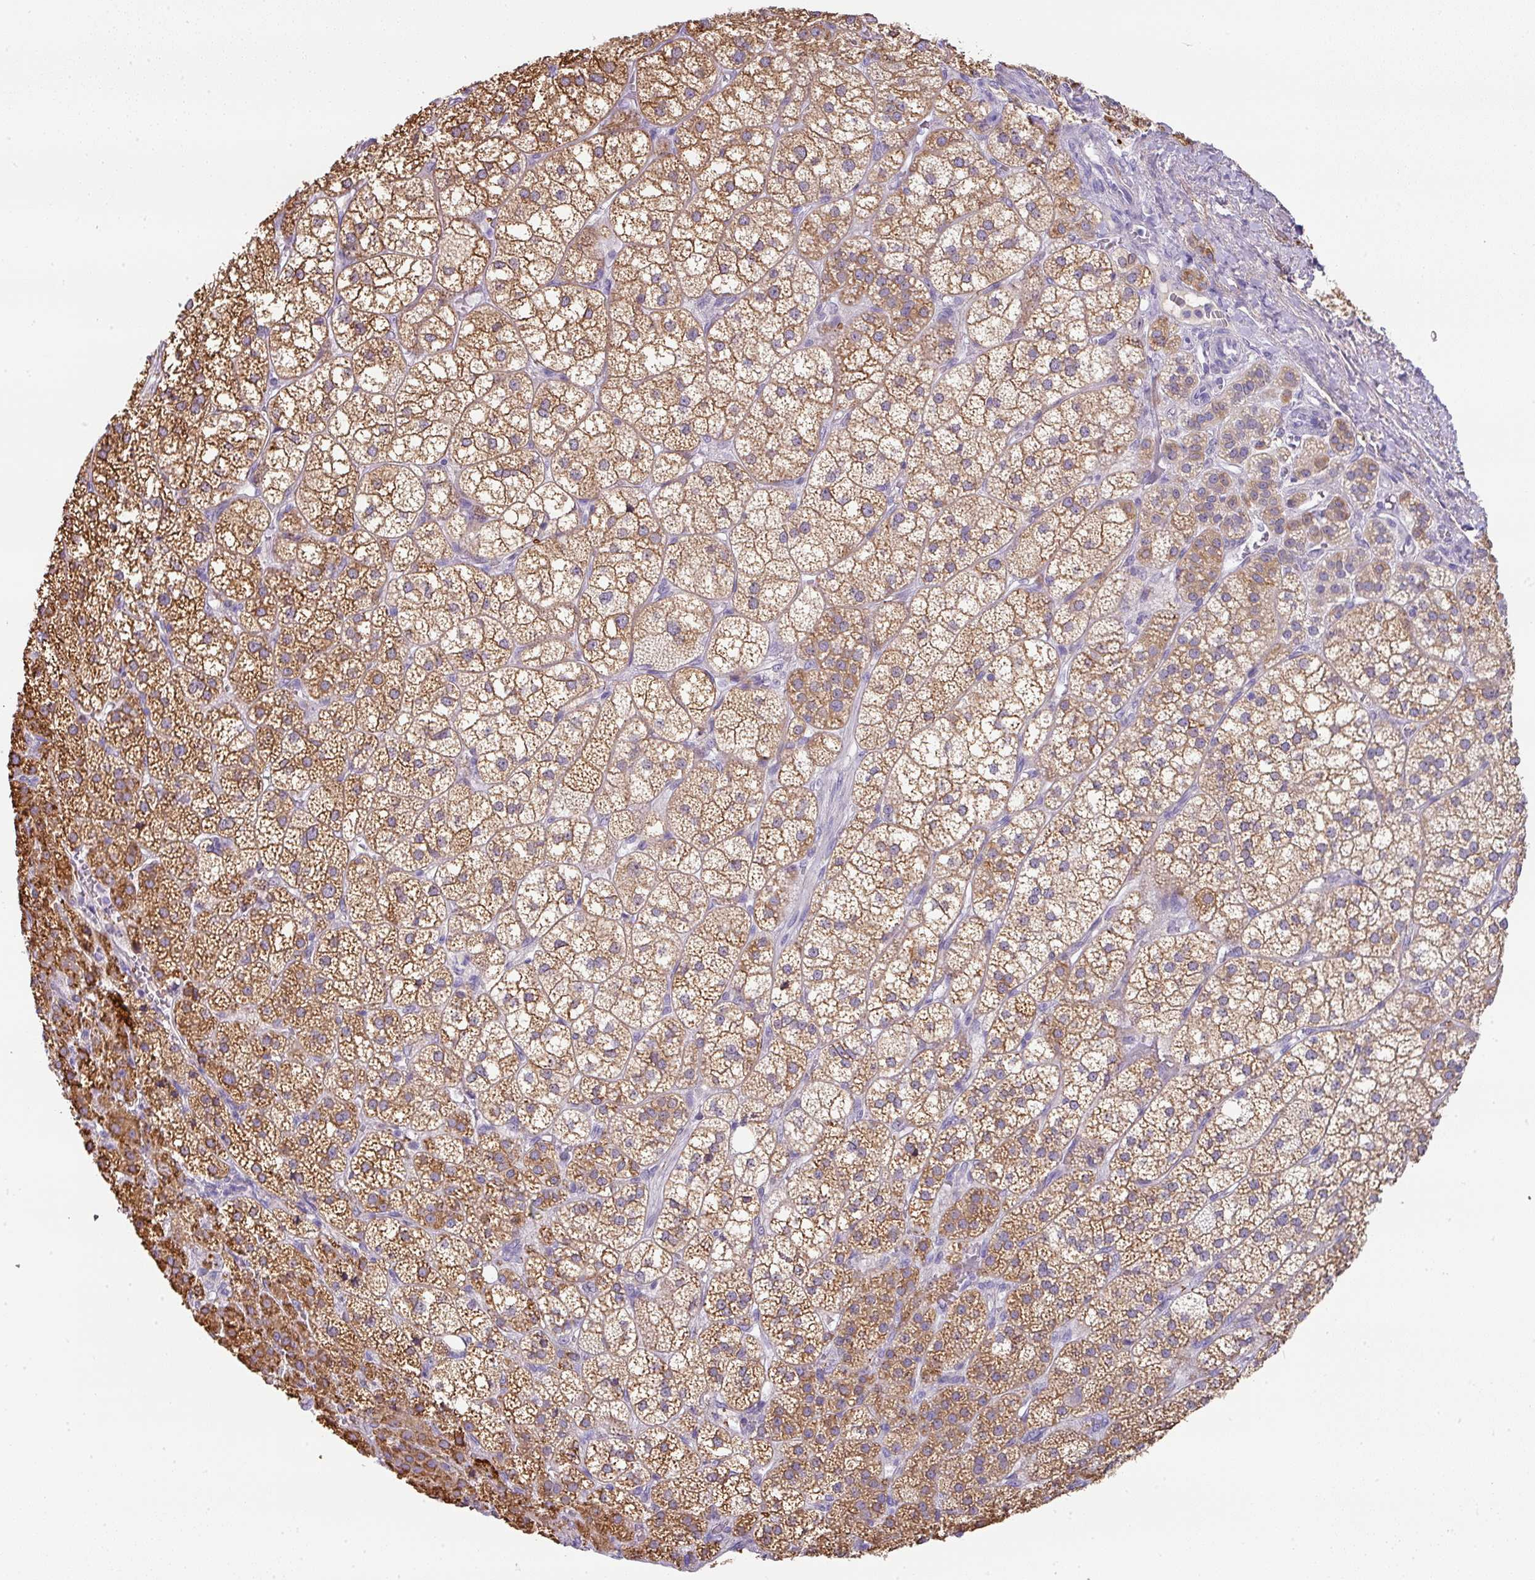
{"staining": {"intensity": "moderate", "quantity": ">75%", "location": "cytoplasmic/membranous"}, "tissue": "adrenal gland", "cell_type": "Glandular cells", "image_type": "normal", "snomed": [{"axis": "morphology", "description": "Normal tissue, NOS"}, {"axis": "topography", "description": "Adrenal gland"}], "caption": "A brown stain highlights moderate cytoplasmic/membranous positivity of a protein in glandular cells of unremarkable adrenal gland. The staining was performed using DAB (3,3'-diaminobenzidine) to visualize the protein expression in brown, while the nuclei were stained in blue with hematoxylin (Magnification: 20x).", "gene": "FGF17", "patient": {"sex": "female", "age": 60}}